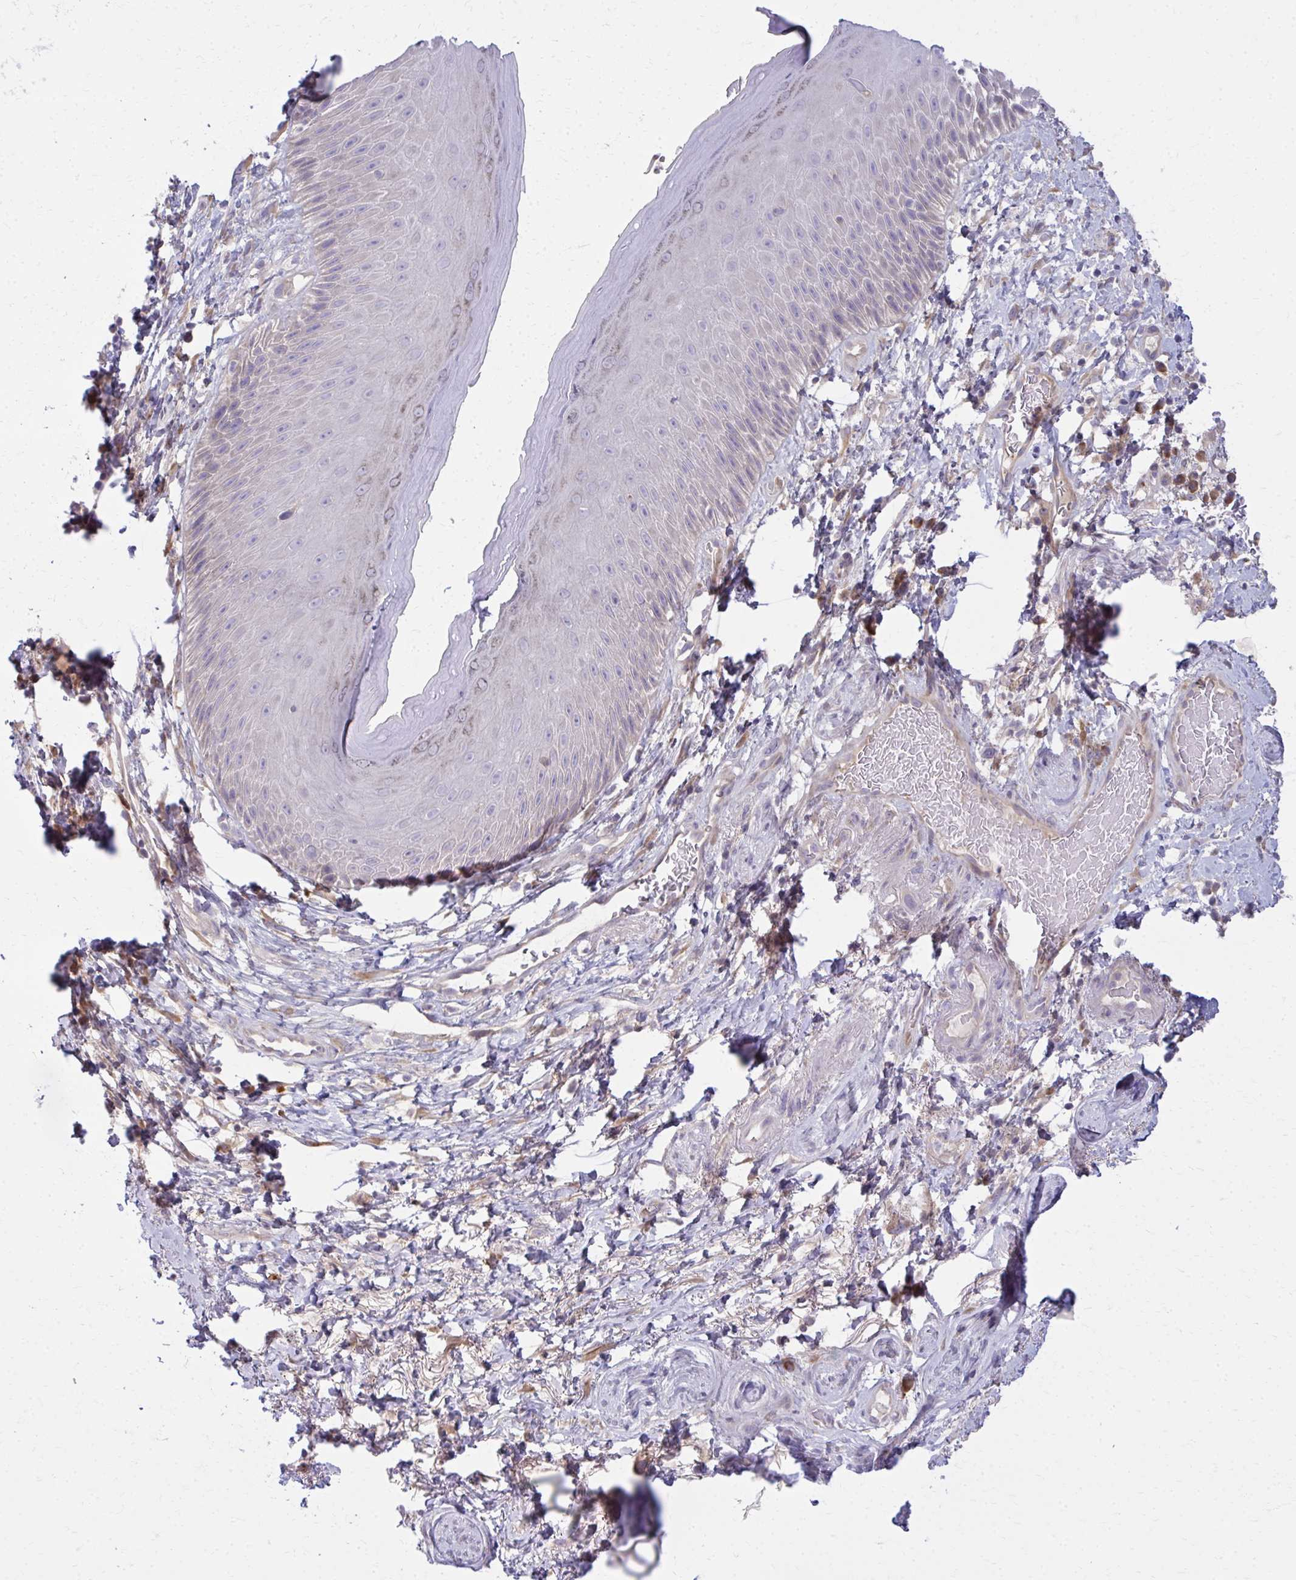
{"staining": {"intensity": "negative", "quantity": "none", "location": "none"}, "tissue": "skin", "cell_type": "Epidermal cells", "image_type": "normal", "snomed": [{"axis": "morphology", "description": "Normal tissue, NOS"}, {"axis": "topography", "description": "Anal"}], "caption": "Immunohistochemistry histopathology image of normal skin: human skin stained with DAB (3,3'-diaminobenzidine) exhibits no significant protein staining in epidermal cells.", "gene": "CEMP1", "patient": {"sex": "male", "age": 78}}